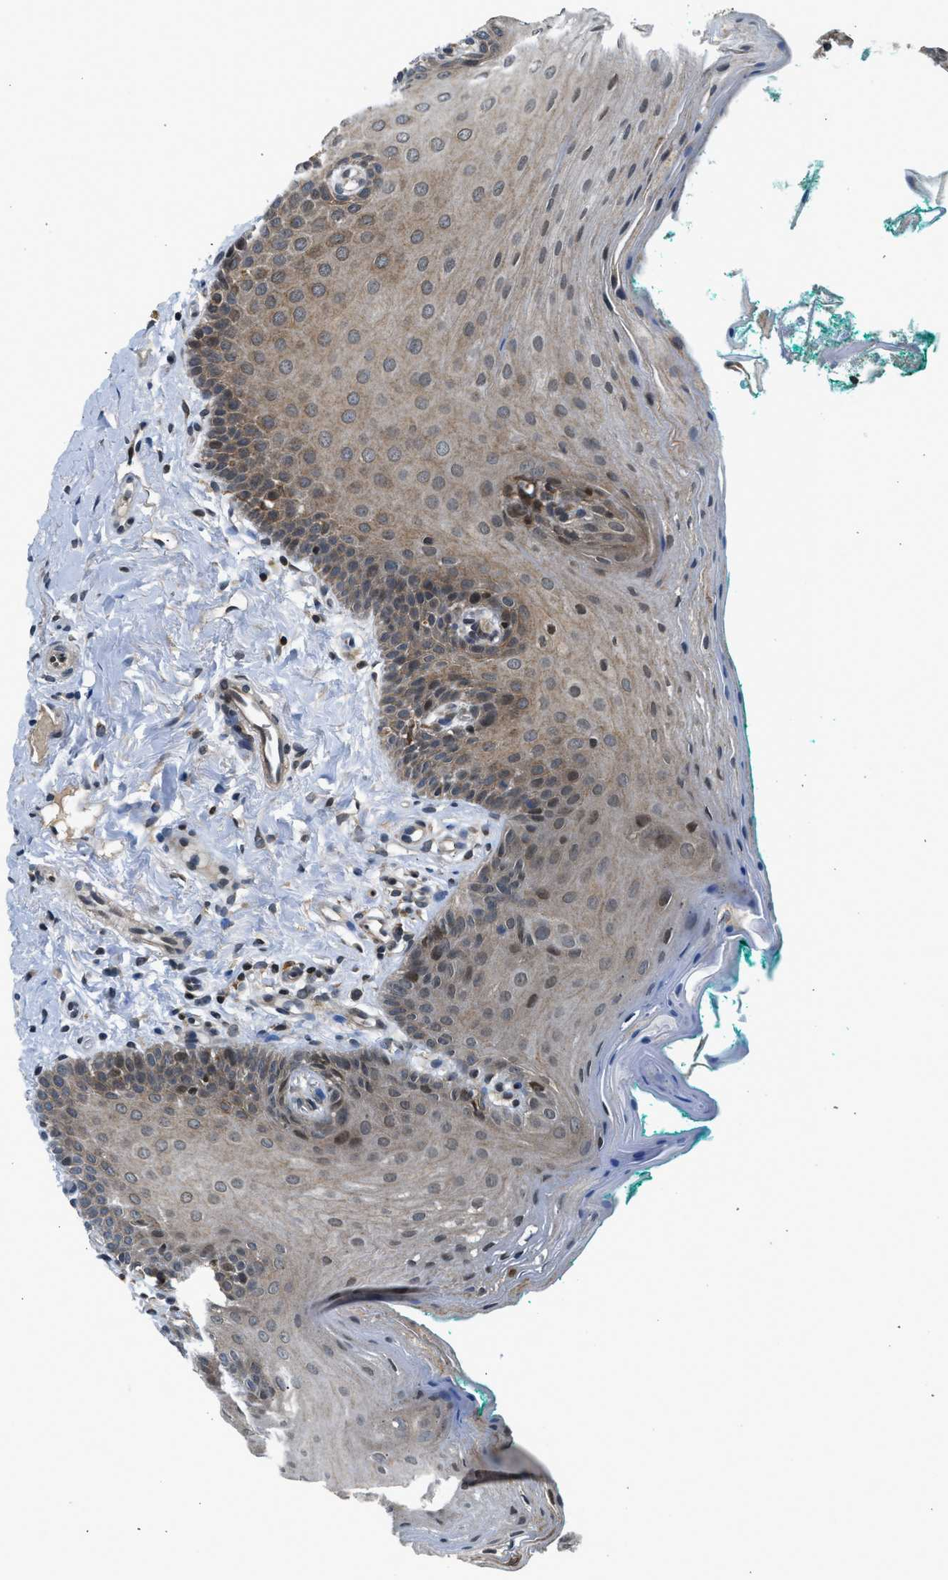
{"staining": {"intensity": "moderate", "quantity": "25%-75%", "location": "cytoplasmic/membranous,nuclear"}, "tissue": "oral mucosa", "cell_type": "Squamous epithelial cells", "image_type": "normal", "snomed": [{"axis": "morphology", "description": "Normal tissue, NOS"}, {"axis": "topography", "description": "Oral tissue"}], "caption": "The micrograph displays immunohistochemical staining of unremarkable oral mucosa. There is moderate cytoplasmic/membranous,nuclear expression is present in approximately 25%-75% of squamous epithelial cells.", "gene": "RETREG3", "patient": {"sex": "male", "age": 58}}